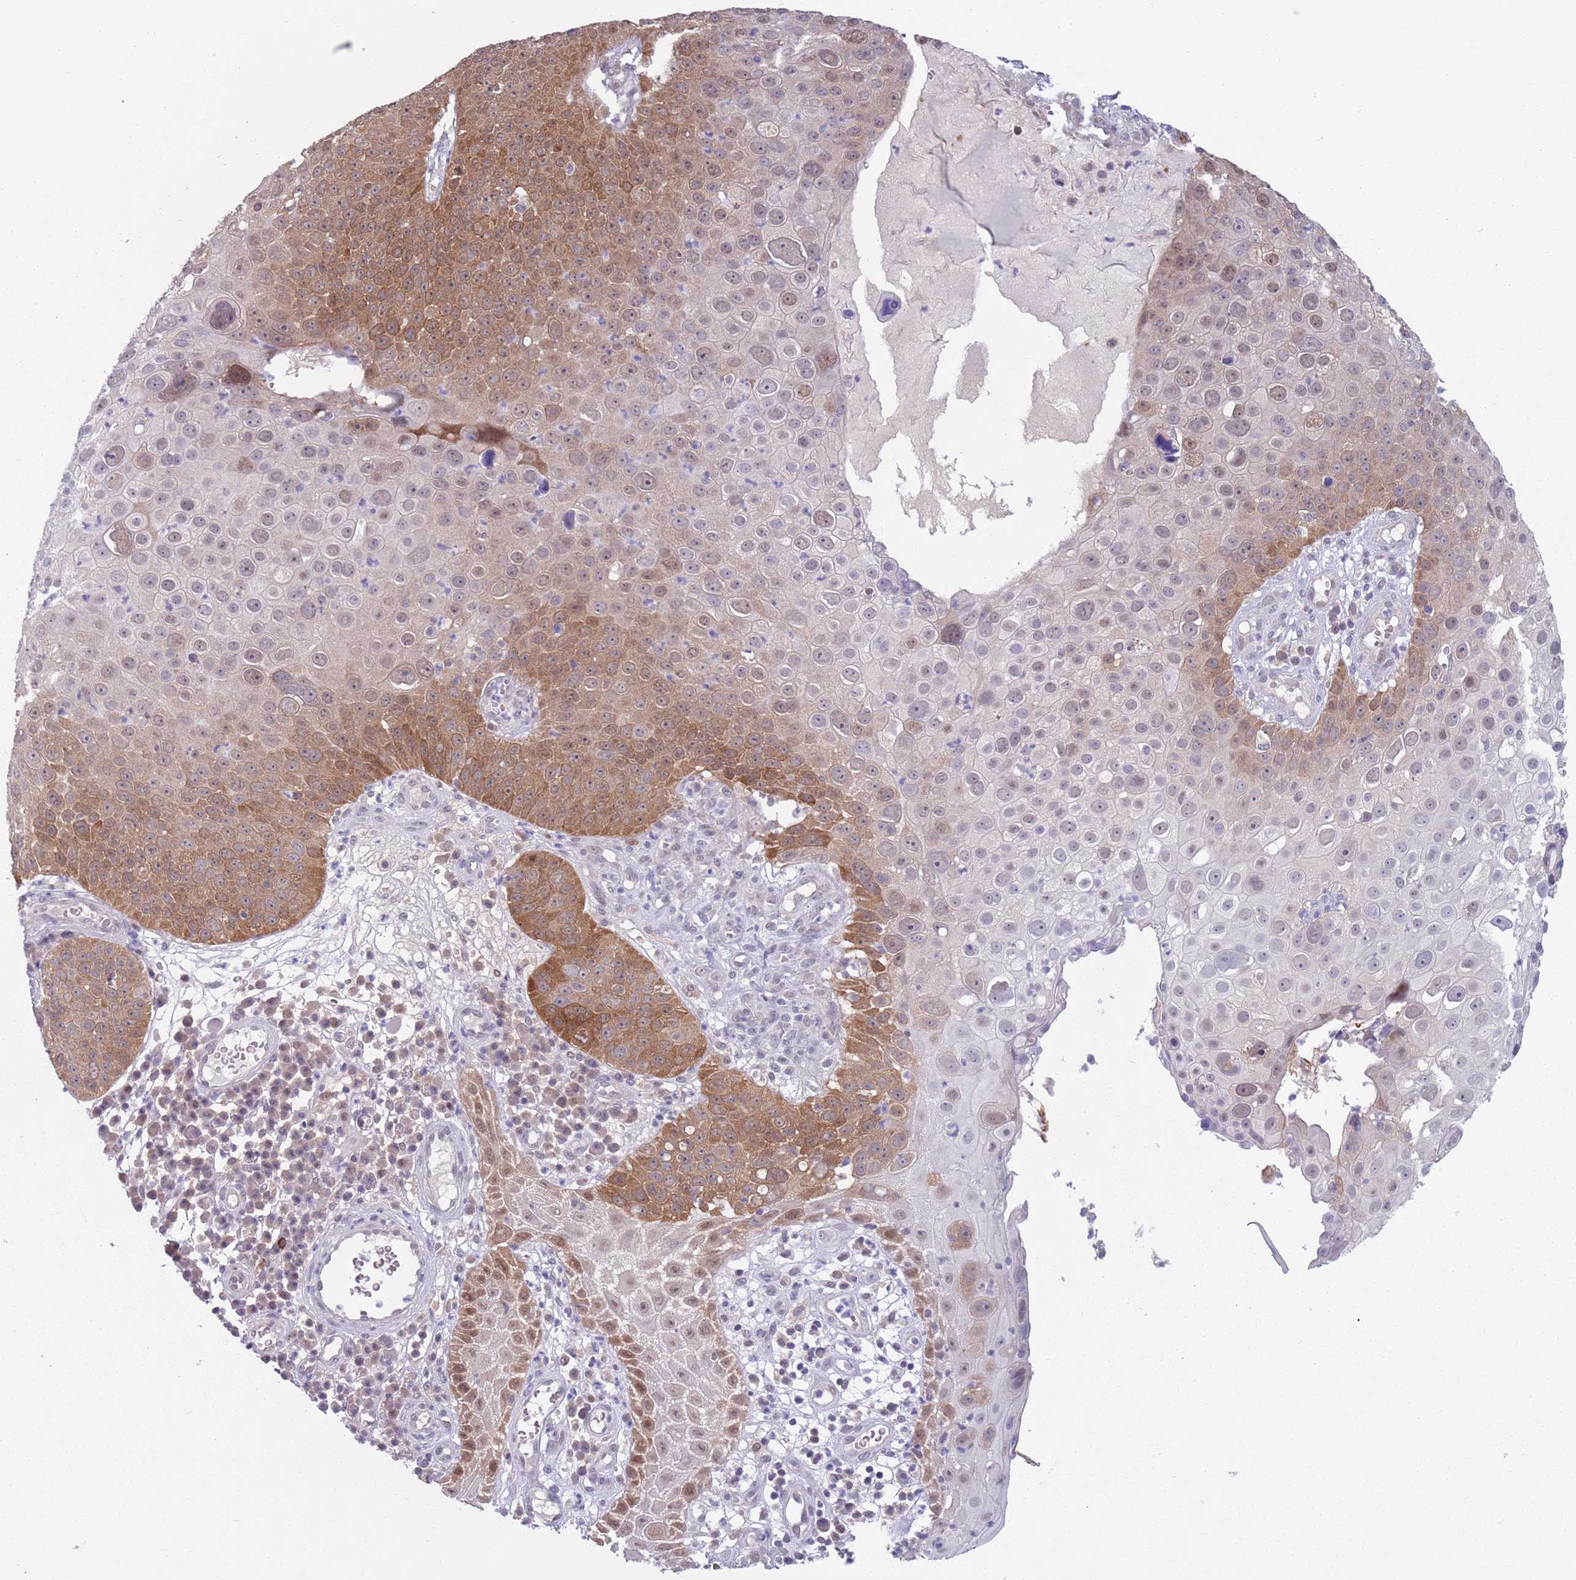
{"staining": {"intensity": "moderate", "quantity": "25%-75%", "location": "cytoplasmic/membranous,nuclear"}, "tissue": "skin cancer", "cell_type": "Tumor cells", "image_type": "cancer", "snomed": [{"axis": "morphology", "description": "Squamous cell carcinoma, NOS"}, {"axis": "topography", "description": "Skin"}], "caption": "Skin squamous cell carcinoma stained for a protein (brown) shows moderate cytoplasmic/membranous and nuclear positive staining in about 25%-75% of tumor cells.", "gene": "CLNS1A", "patient": {"sex": "male", "age": 71}}